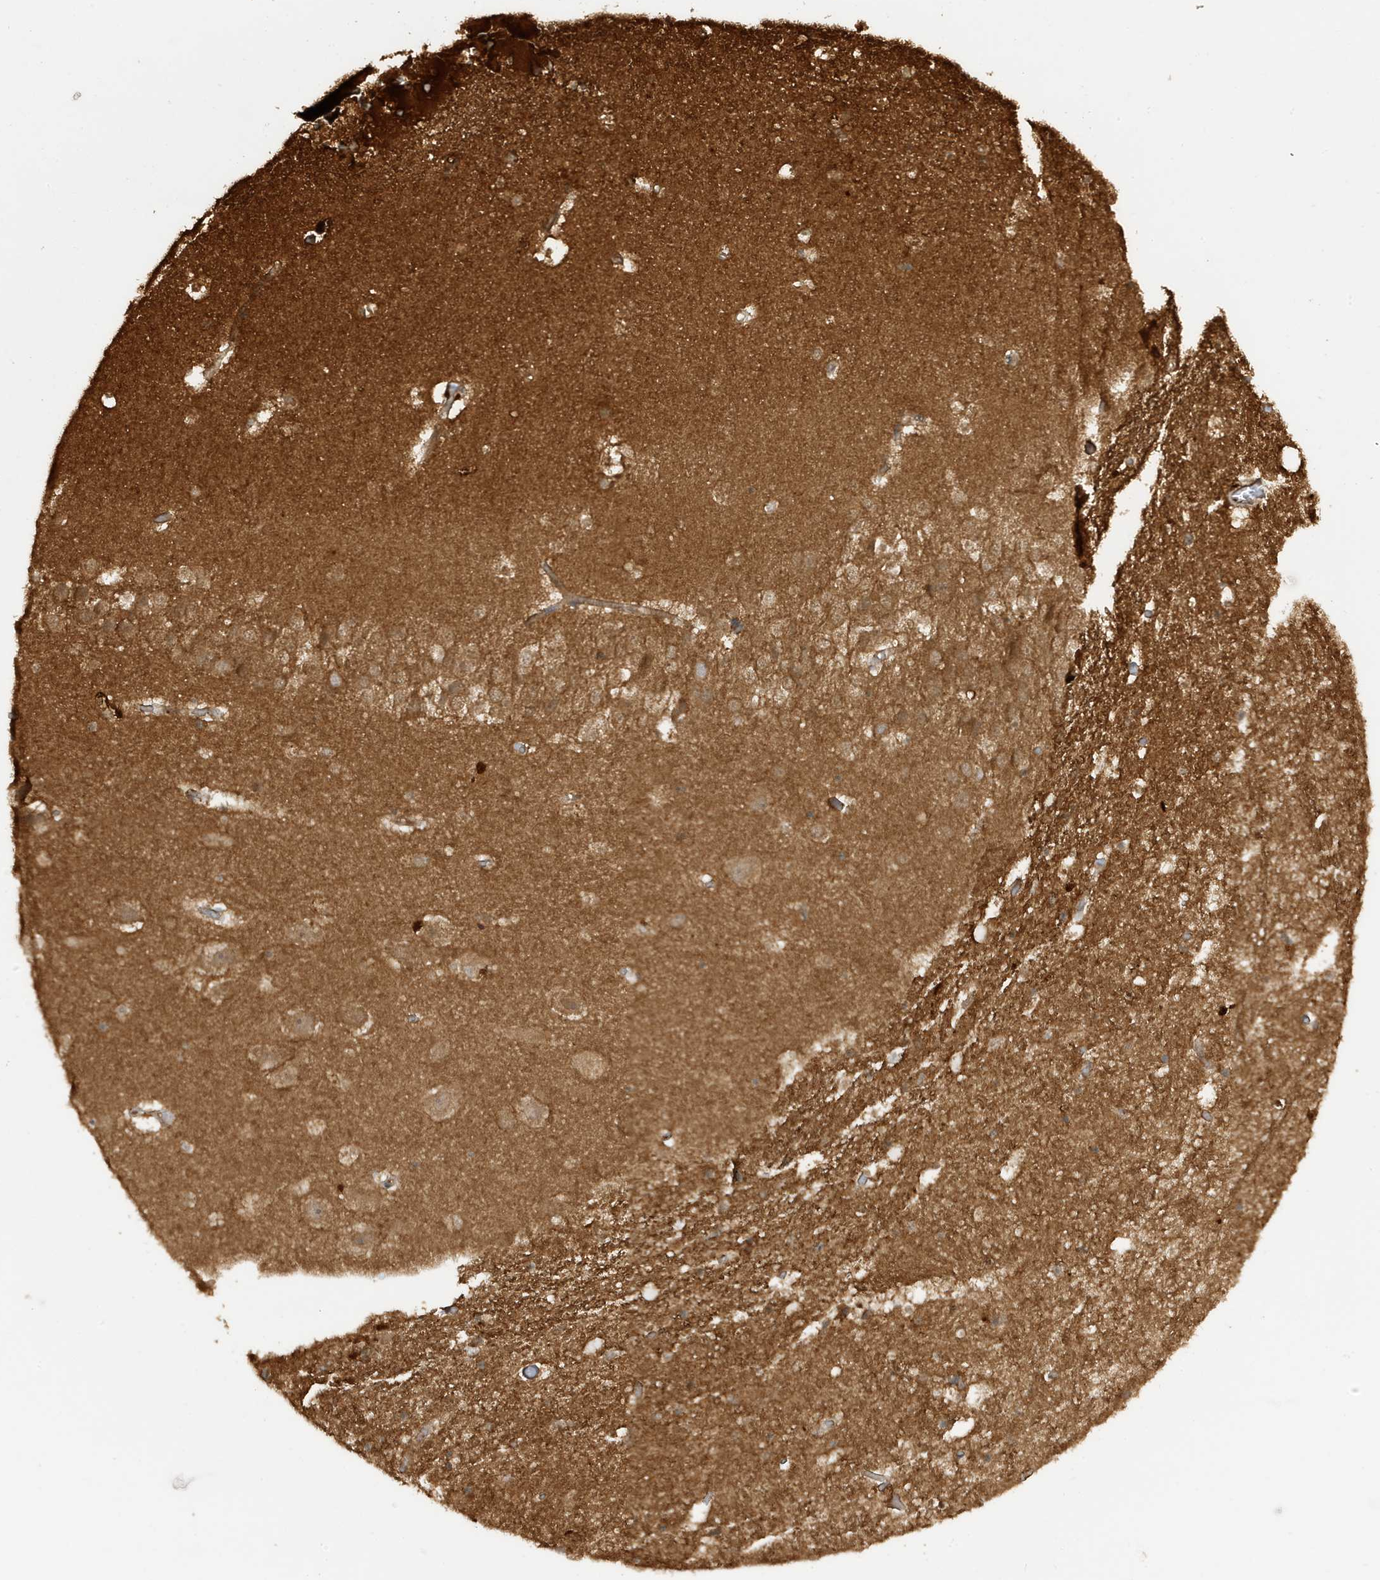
{"staining": {"intensity": "strong", "quantity": "<25%", "location": "cytoplasmic/membranous"}, "tissue": "hippocampus", "cell_type": "Glial cells", "image_type": "normal", "snomed": [{"axis": "morphology", "description": "Normal tissue, NOS"}, {"axis": "topography", "description": "Hippocampus"}], "caption": "Immunohistochemistry (IHC) photomicrograph of benign hippocampus: hippocampus stained using IHC exhibits medium levels of strong protein expression localized specifically in the cytoplasmic/membranous of glial cells, appearing as a cytoplasmic/membranous brown color.", "gene": "CDC42EP3", "patient": {"sex": "female", "age": 52}}